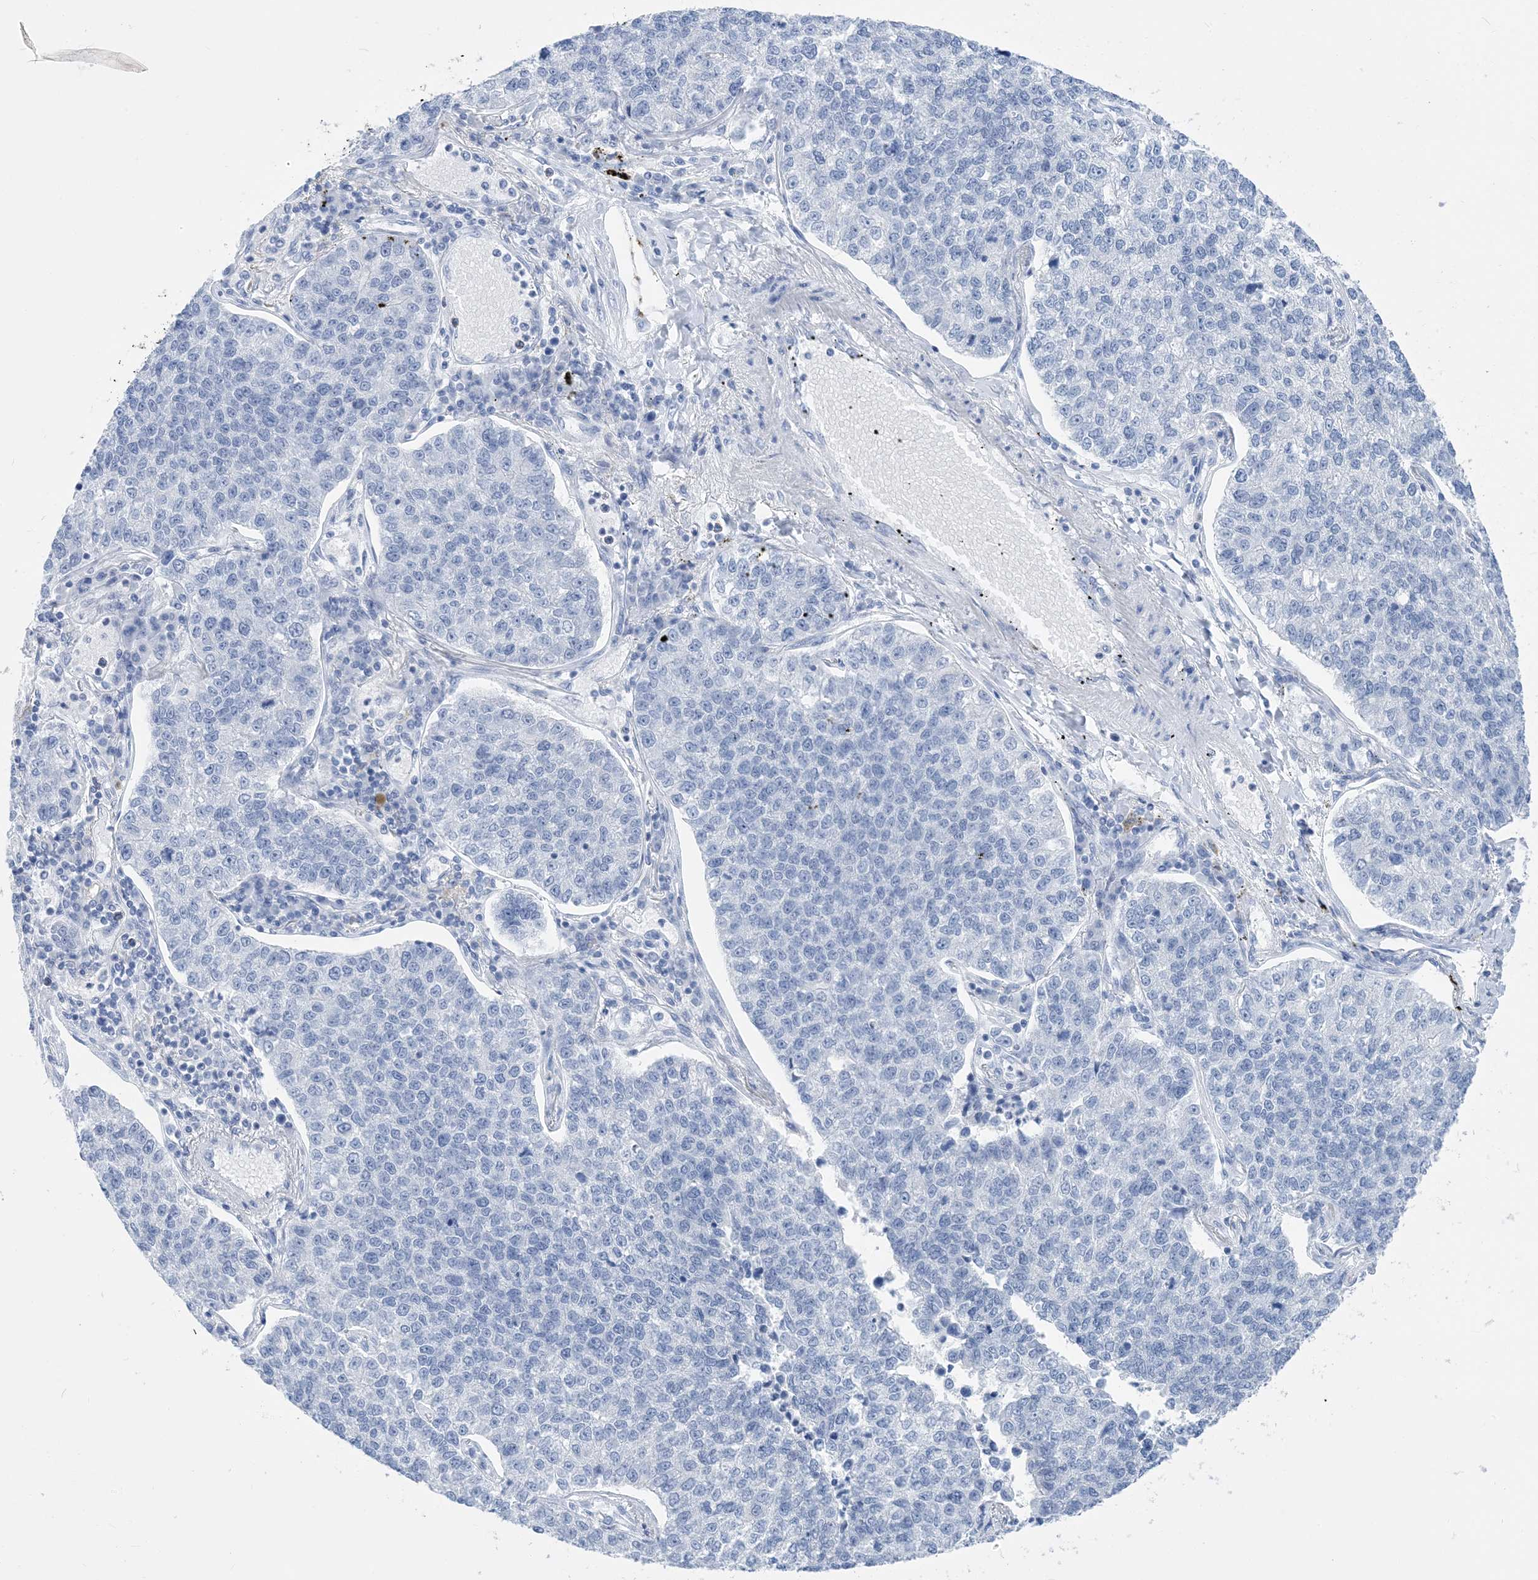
{"staining": {"intensity": "negative", "quantity": "none", "location": "none"}, "tissue": "lung cancer", "cell_type": "Tumor cells", "image_type": "cancer", "snomed": [{"axis": "morphology", "description": "Adenocarcinoma, NOS"}, {"axis": "topography", "description": "Lung"}], "caption": "Histopathology image shows no significant protein staining in tumor cells of adenocarcinoma (lung).", "gene": "SH3YL1", "patient": {"sex": "male", "age": 49}}